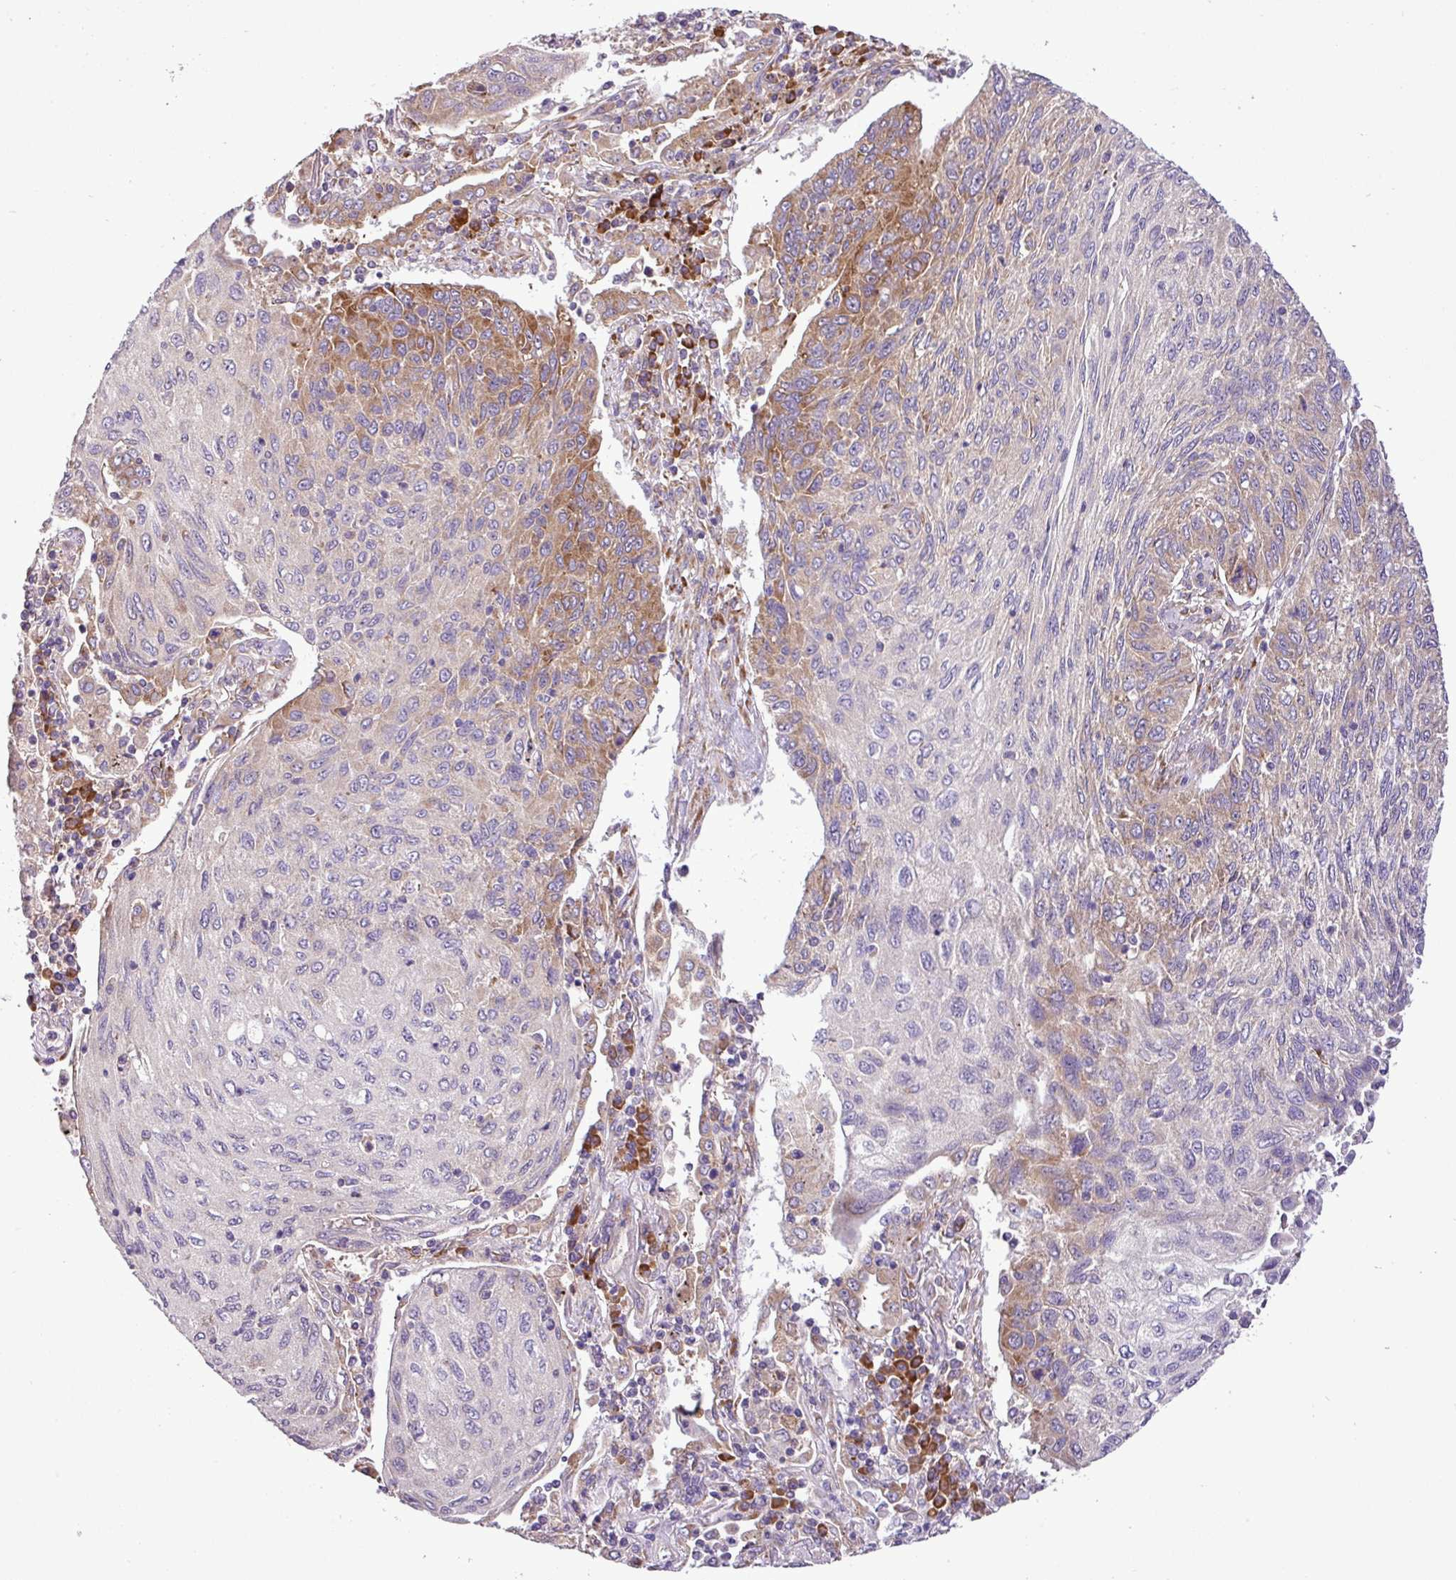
{"staining": {"intensity": "moderate", "quantity": "<25%", "location": "cytoplasmic/membranous"}, "tissue": "lung cancer", "cell_type": "Tumor cells", "image_type": "cancer", "snomed": [{"axis": "morphology", "description": "Squamous cell carcinoma, NOS"}, {"axis": "topography", "description": "Lung"}], "caption": "Lung squamous cell carcinoma stained for a protein (brown) exhibits moderate cytoplasmic/membranous positive staining in approximately <25% of tumor cells.", "gene": "RPL13", "patient": {"sex": "female", "age": 66}}